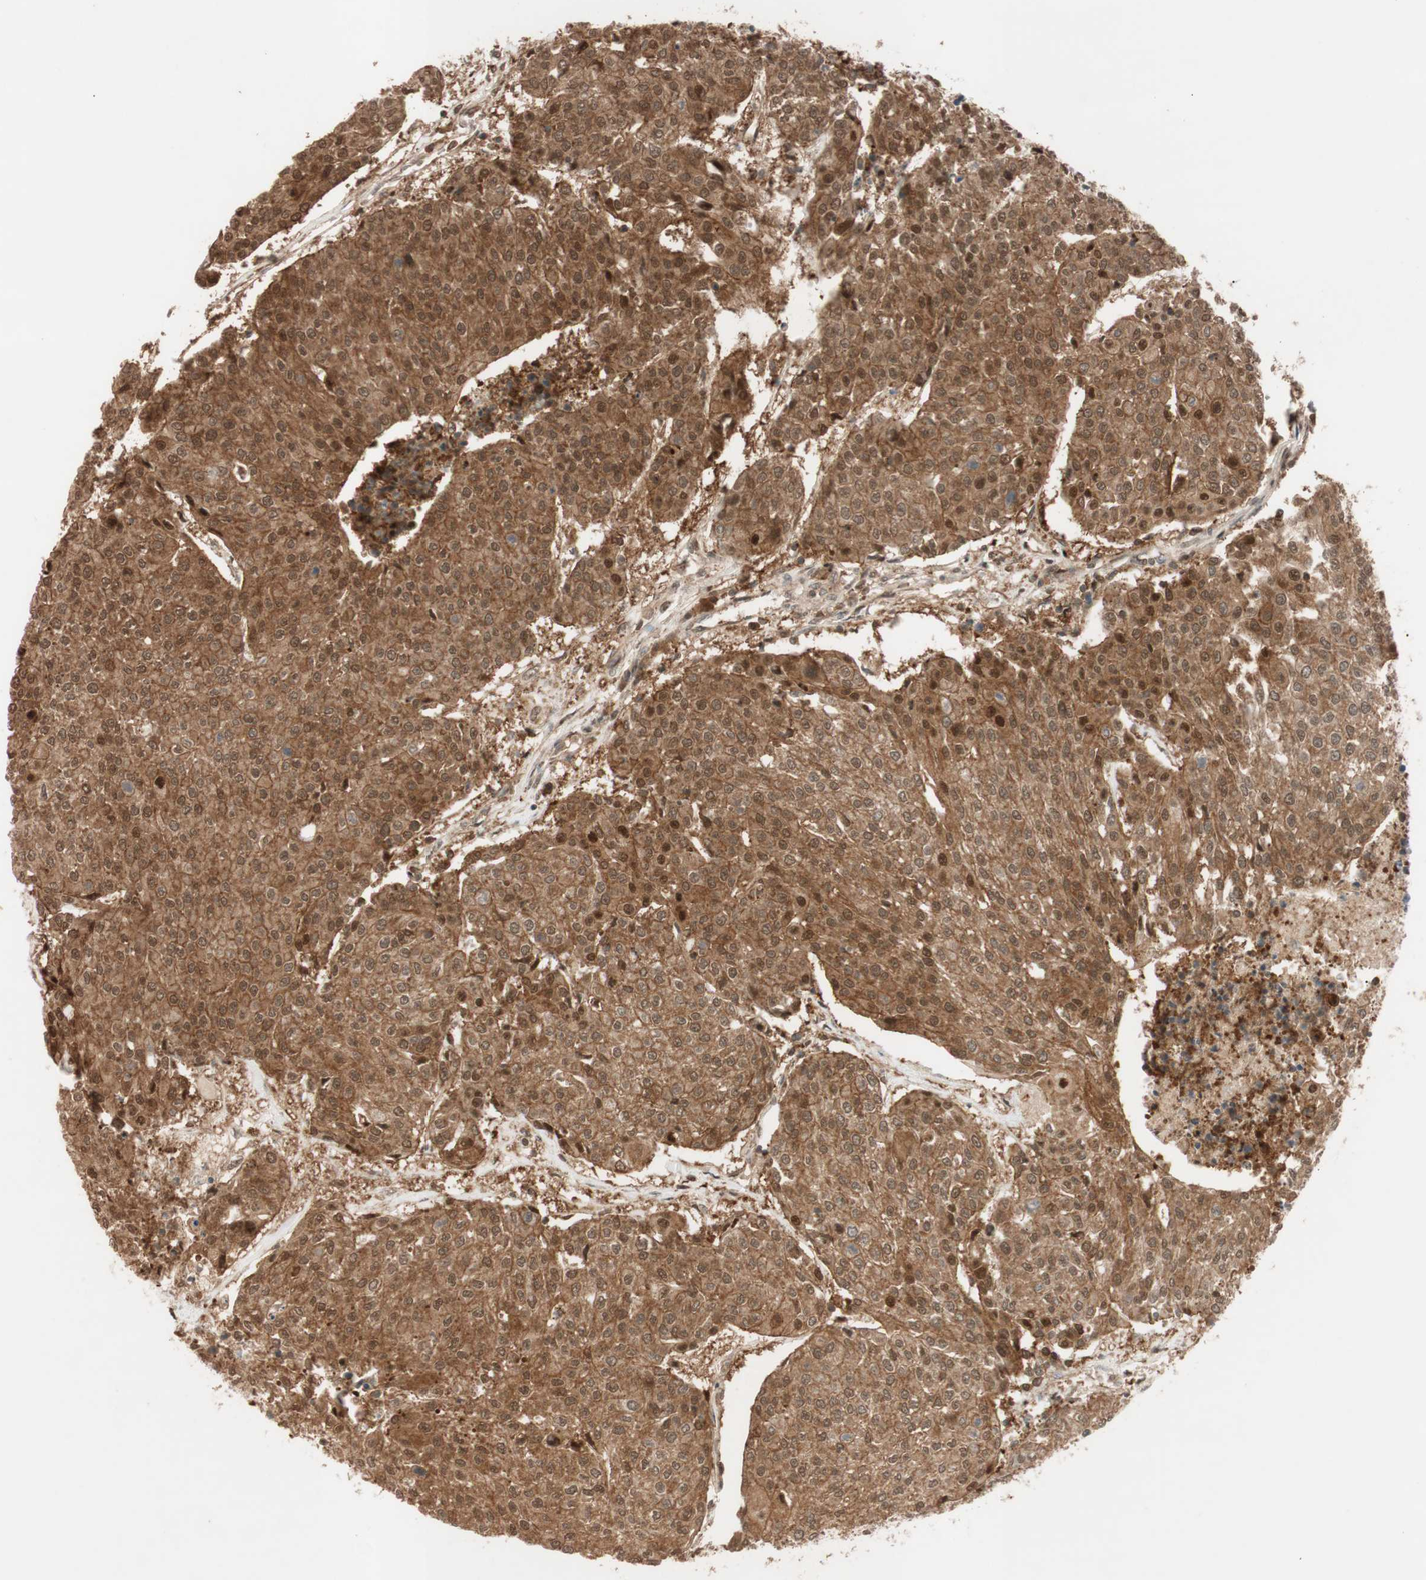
{"staining": {"intensity": "moderate", "quantity": ">75%", "location": "cytoplasmic/membranous"}, "tissue": "urothelial cancer", "cell_type": "Tumor cells", "image_type": "cancer", "snomed": [{"axis": "morphology", "description": "Urothelial carcinoma, High grade"}, {"axis": "topography", "description": "Urinary bladder"}], "caption": "Protein expression analysis of high-grade urothelial carcinoma displays moderate cytoplasmic/membranous staining in approximately >75% of tumor cells.", "gene": "EPHA8", "patient": {"sex": "female", "age": 85}}